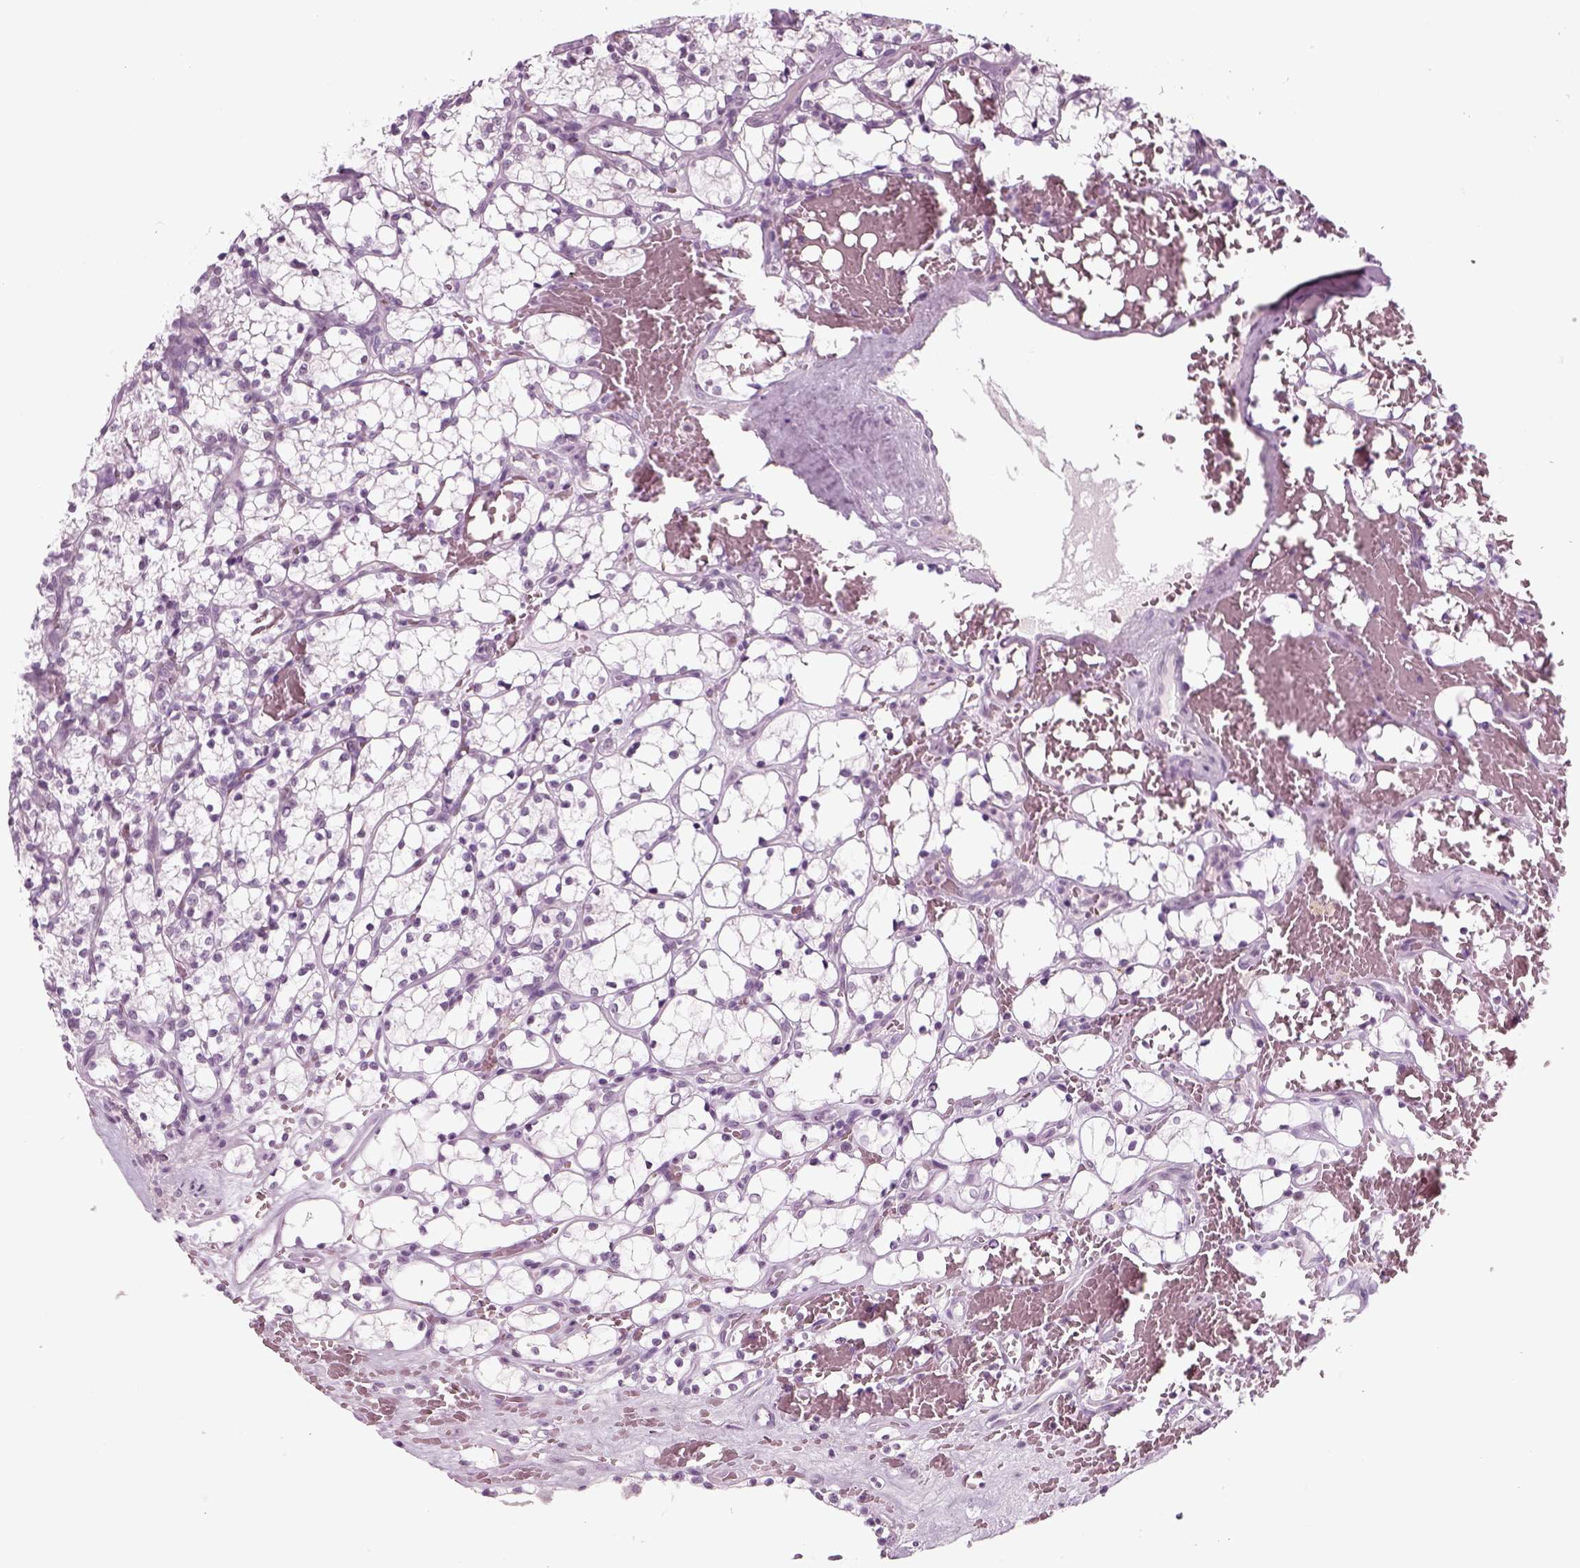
{"staining": {"intensity": "negative", "quantity": "none", "location": "none"}, "tissue": "renal cancer", "cell_type": "Tumor cells", "image_type": "cancer", "snomed": [{"axis": "morphology", "description": "Adenocarcinoma, NOS"}, {"axis": "topography", "description": "Kidney"}], "caption": "Immunohistochemistry (IHC) of human renal cancer (adenocarcinoma) shows no positivity in tumor cells. Nuclei are stained in blue.", "gene": "KRT75", "patient": {"sex": "female", "age": 69}}